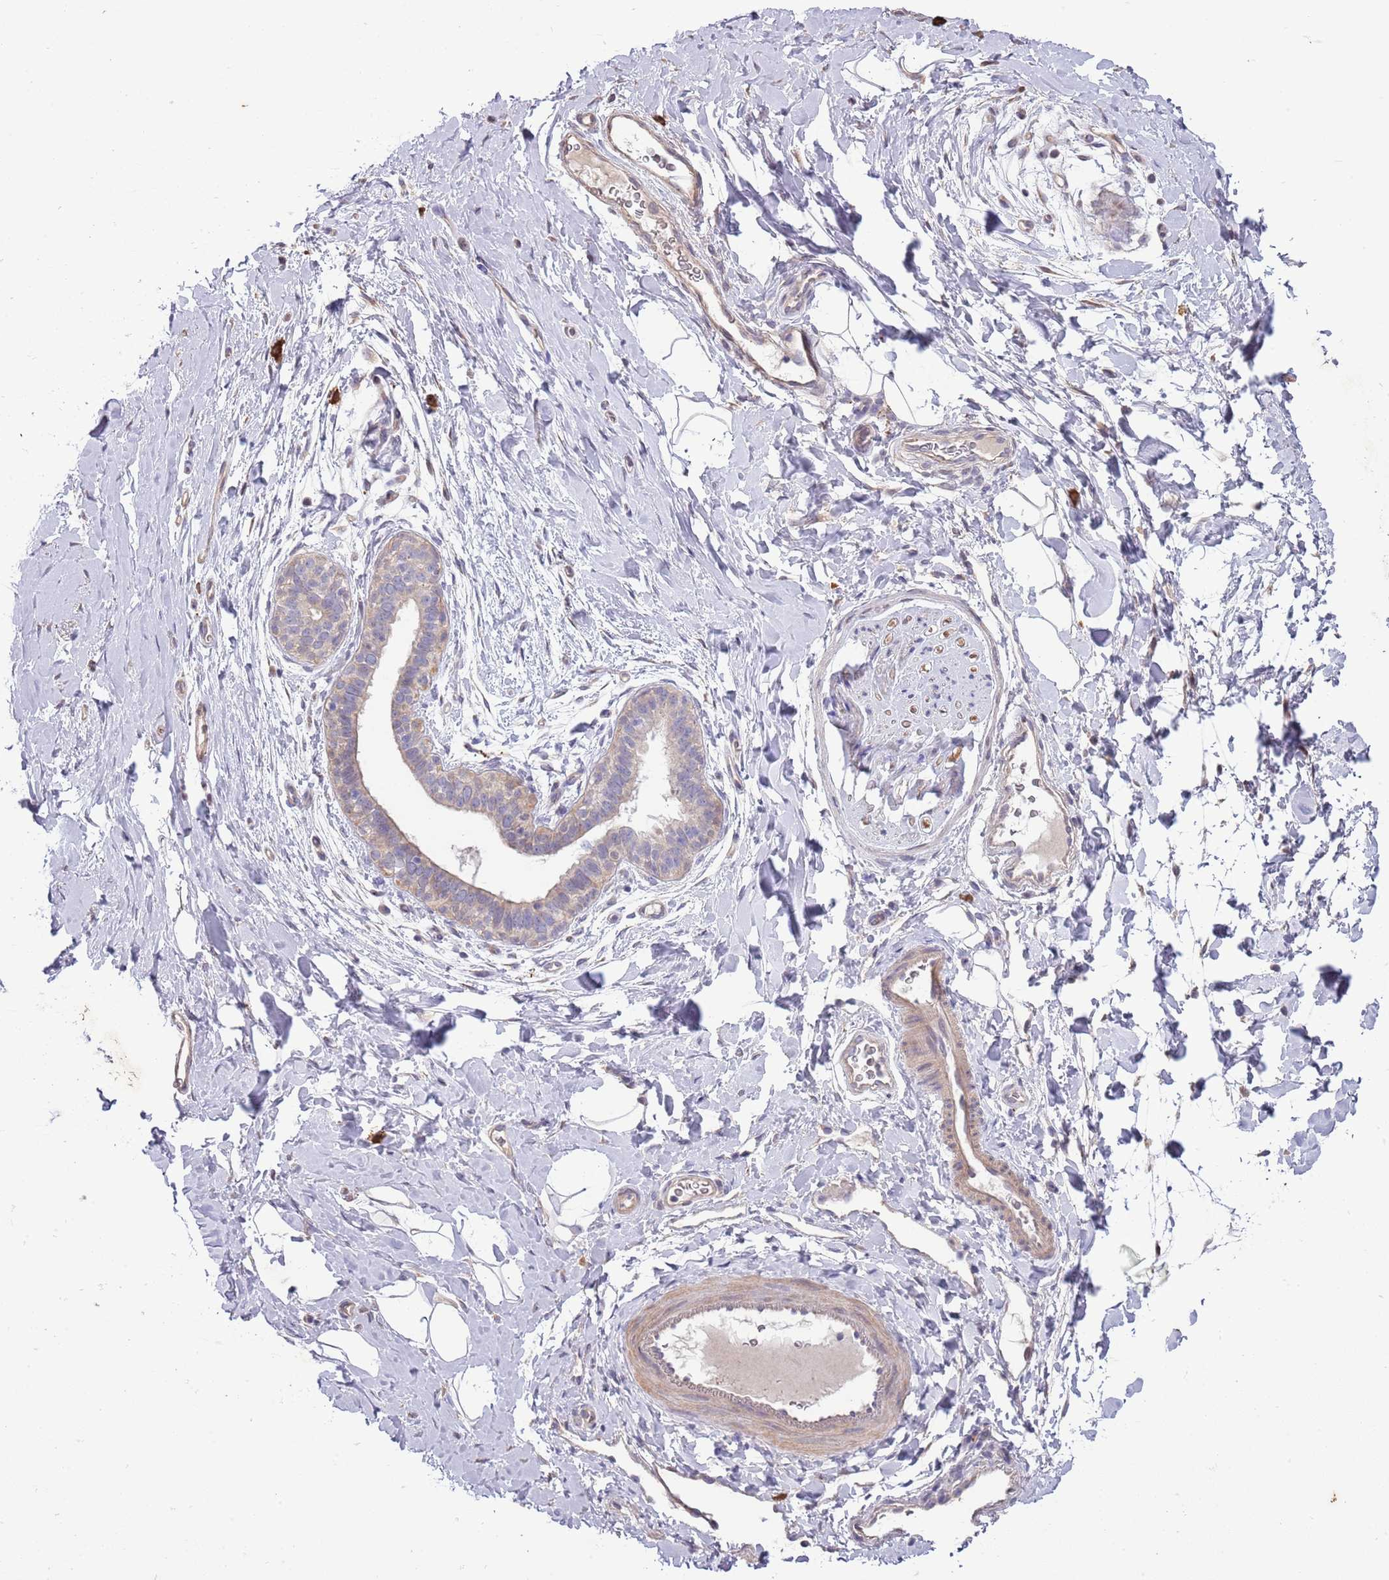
{"staining": {"intensity": "weak", "quantity": "25%-75%", "location": "cytoplasmic/membranous"}, "tissue": "adipose tissue", "cell_type": "Adipocytes", "image_type": "normal", "snomed": [{"axis": "morphology", "description": "Normal tissue, NOS"}, {"axis": "topography", "description": "Breast"}], "caption": "Protein staining by IHC exhibits weak cytoplasmic/membranous positivity in approximately 25%-75% of adipocytes in unremarkable adipose tissue.", "gene": "P2RY13", "patient": {"sex": "female", "age": 26}}